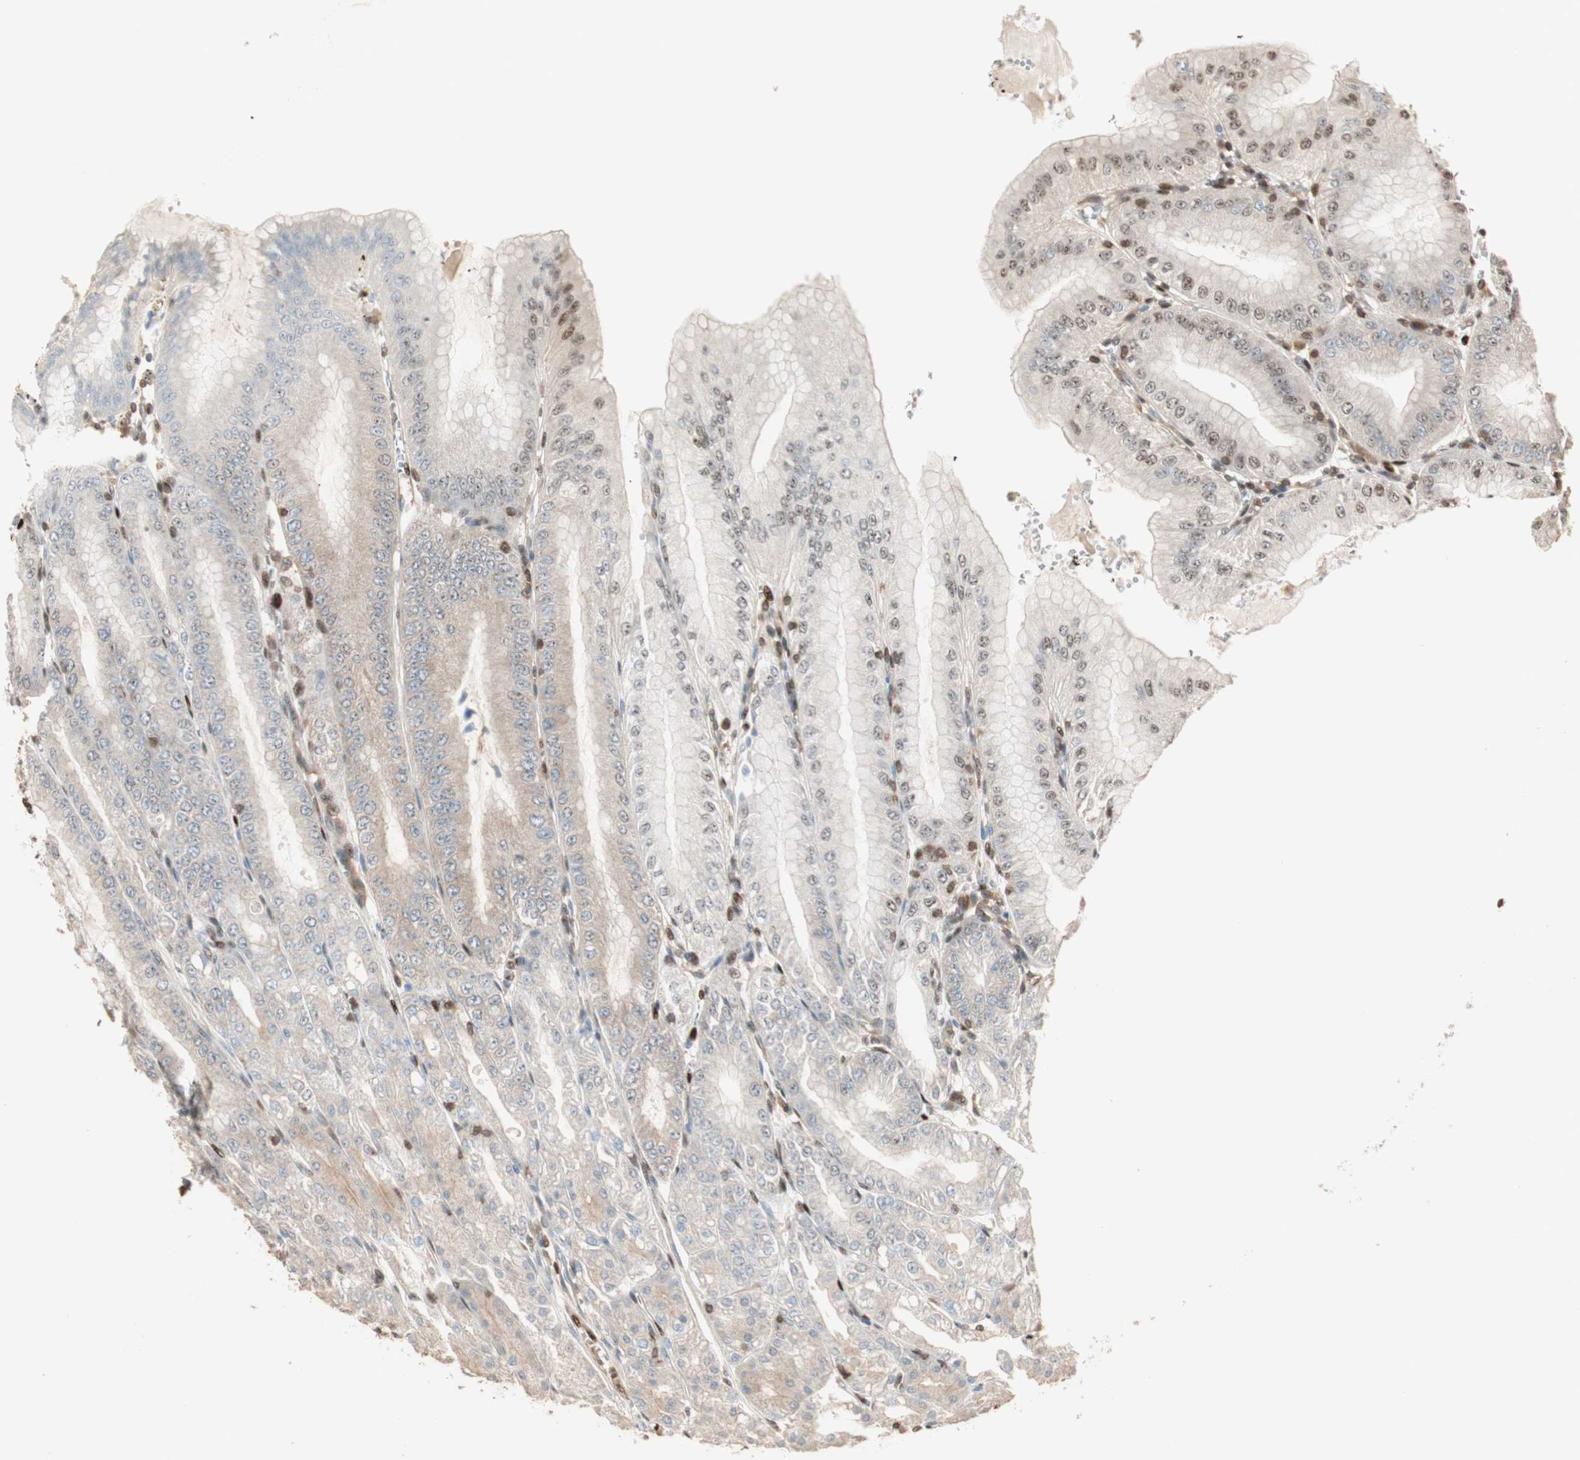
{"staining": {"intensity": "weak", "quantity": ">75%", "location": "cytoplasmic/membranous,nuclear"}, "tissue": "stomach", "cell_type": "Glandular cells", "image_type": "normal", "snomed": [{"axis": "morphology", "description": "Normal tissue, NOS"}, {"axis": "topography", "description": "Stomach, lower"}], "caption": "Stomach stained with DAB immunohistochemistry shows low levels of weak cytoplasmic/membranous,nuclear staining in approximately >75% of glandular cells.", "gene": "CRLF3", "patient": {"sex": "male", "age": 71}}